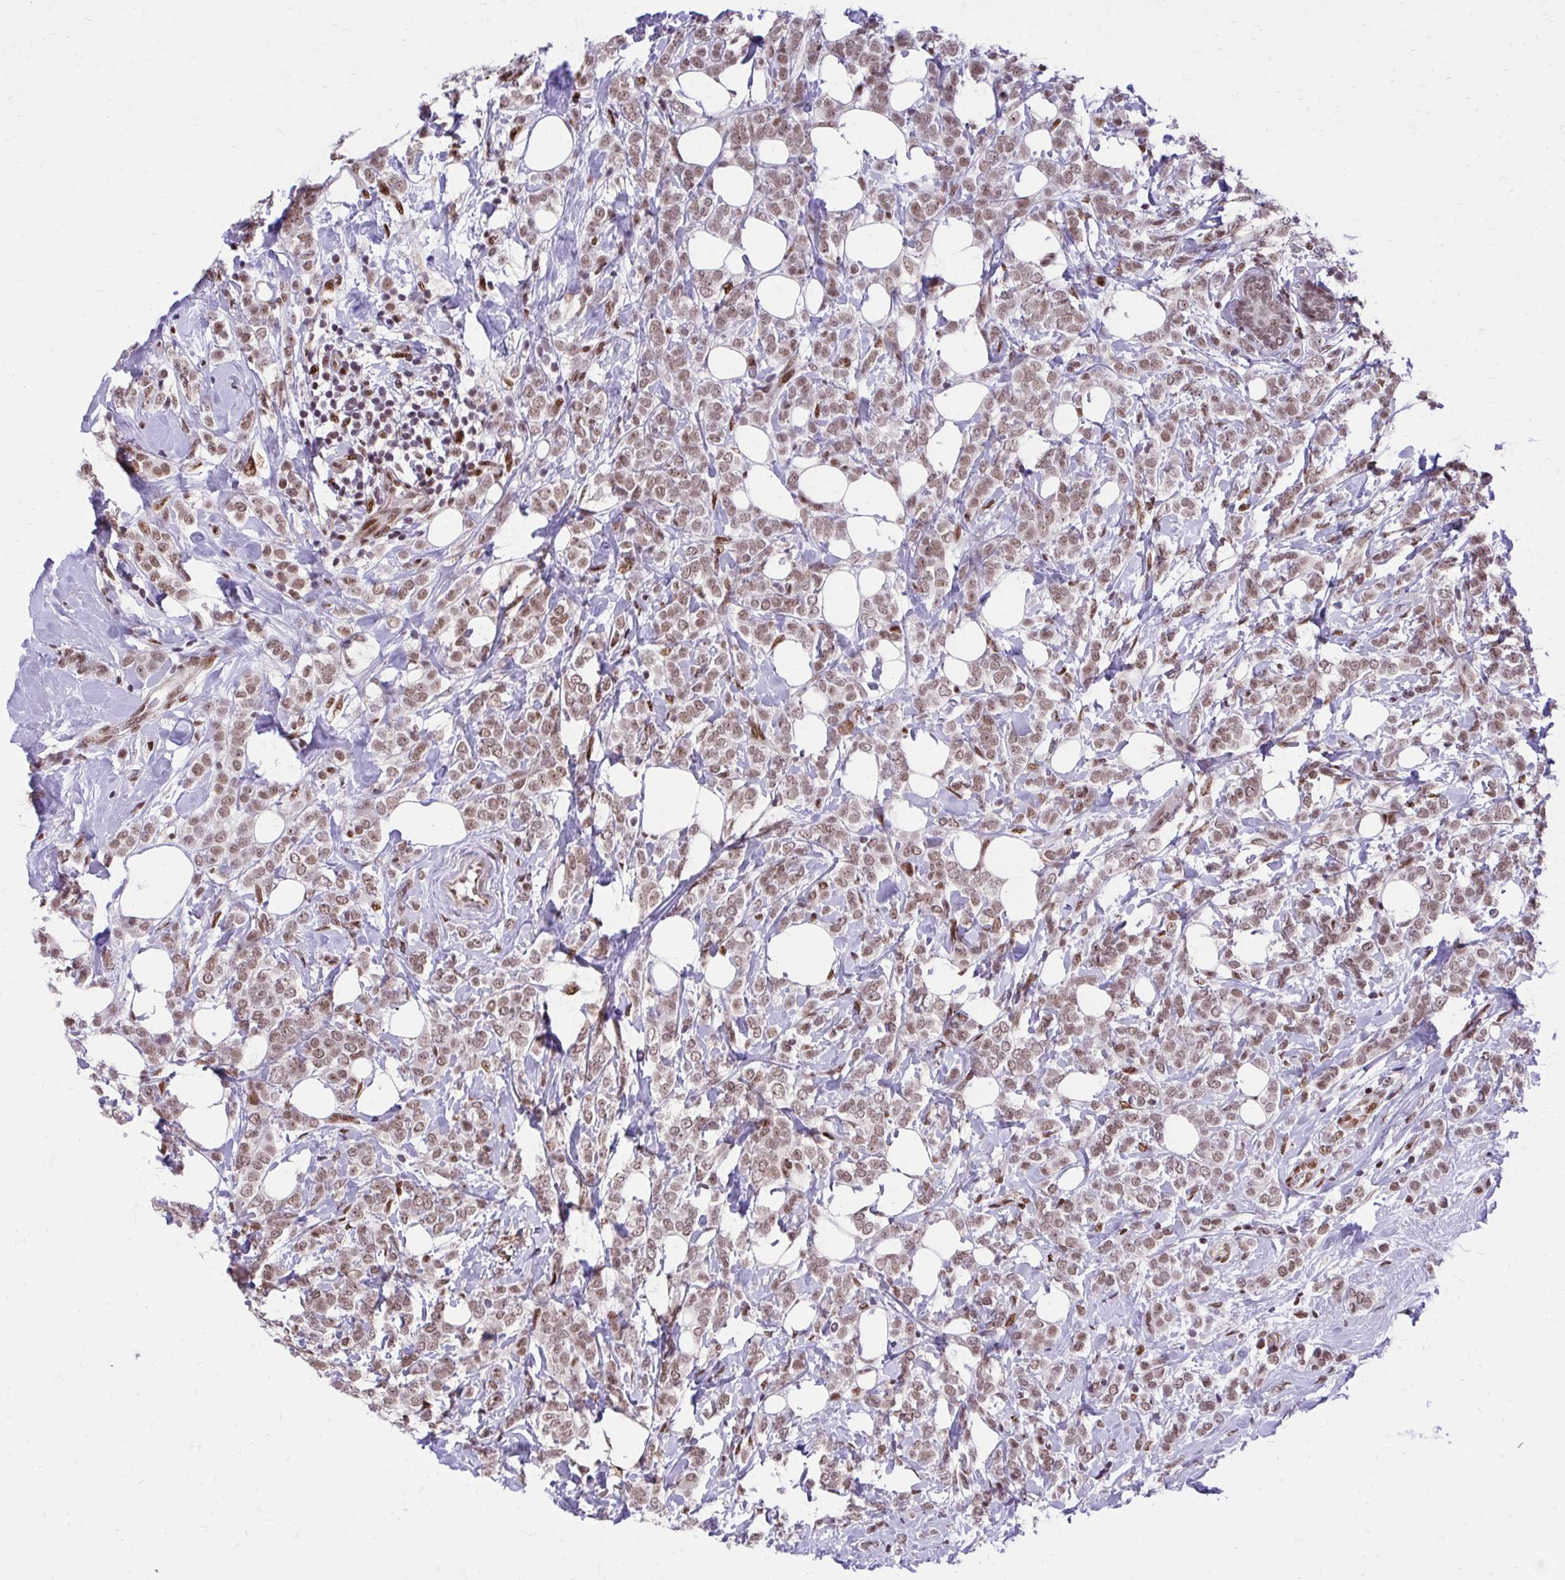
{"staining": {"intensity": "moderate", "quantity": ">75%", "location": "nuclear"}, "tissue": "breast cancer", "cell_type": "Tumor cells", "image_type": "cancer", "snomed": [{"axis": "morphology", "description": "Lobular carcinoma"}, {"axis": "topography", "description": "Breast"}], "caption": "Protein analysis of breast lobular carcinoma tissue displays moderate nuclear expression in about >75% of tumor cells. The protein is shown in brown color, while the nuclei are stained blue.", "gene": "HOXA4", "patient": {"sex": "female", "age": 49}}